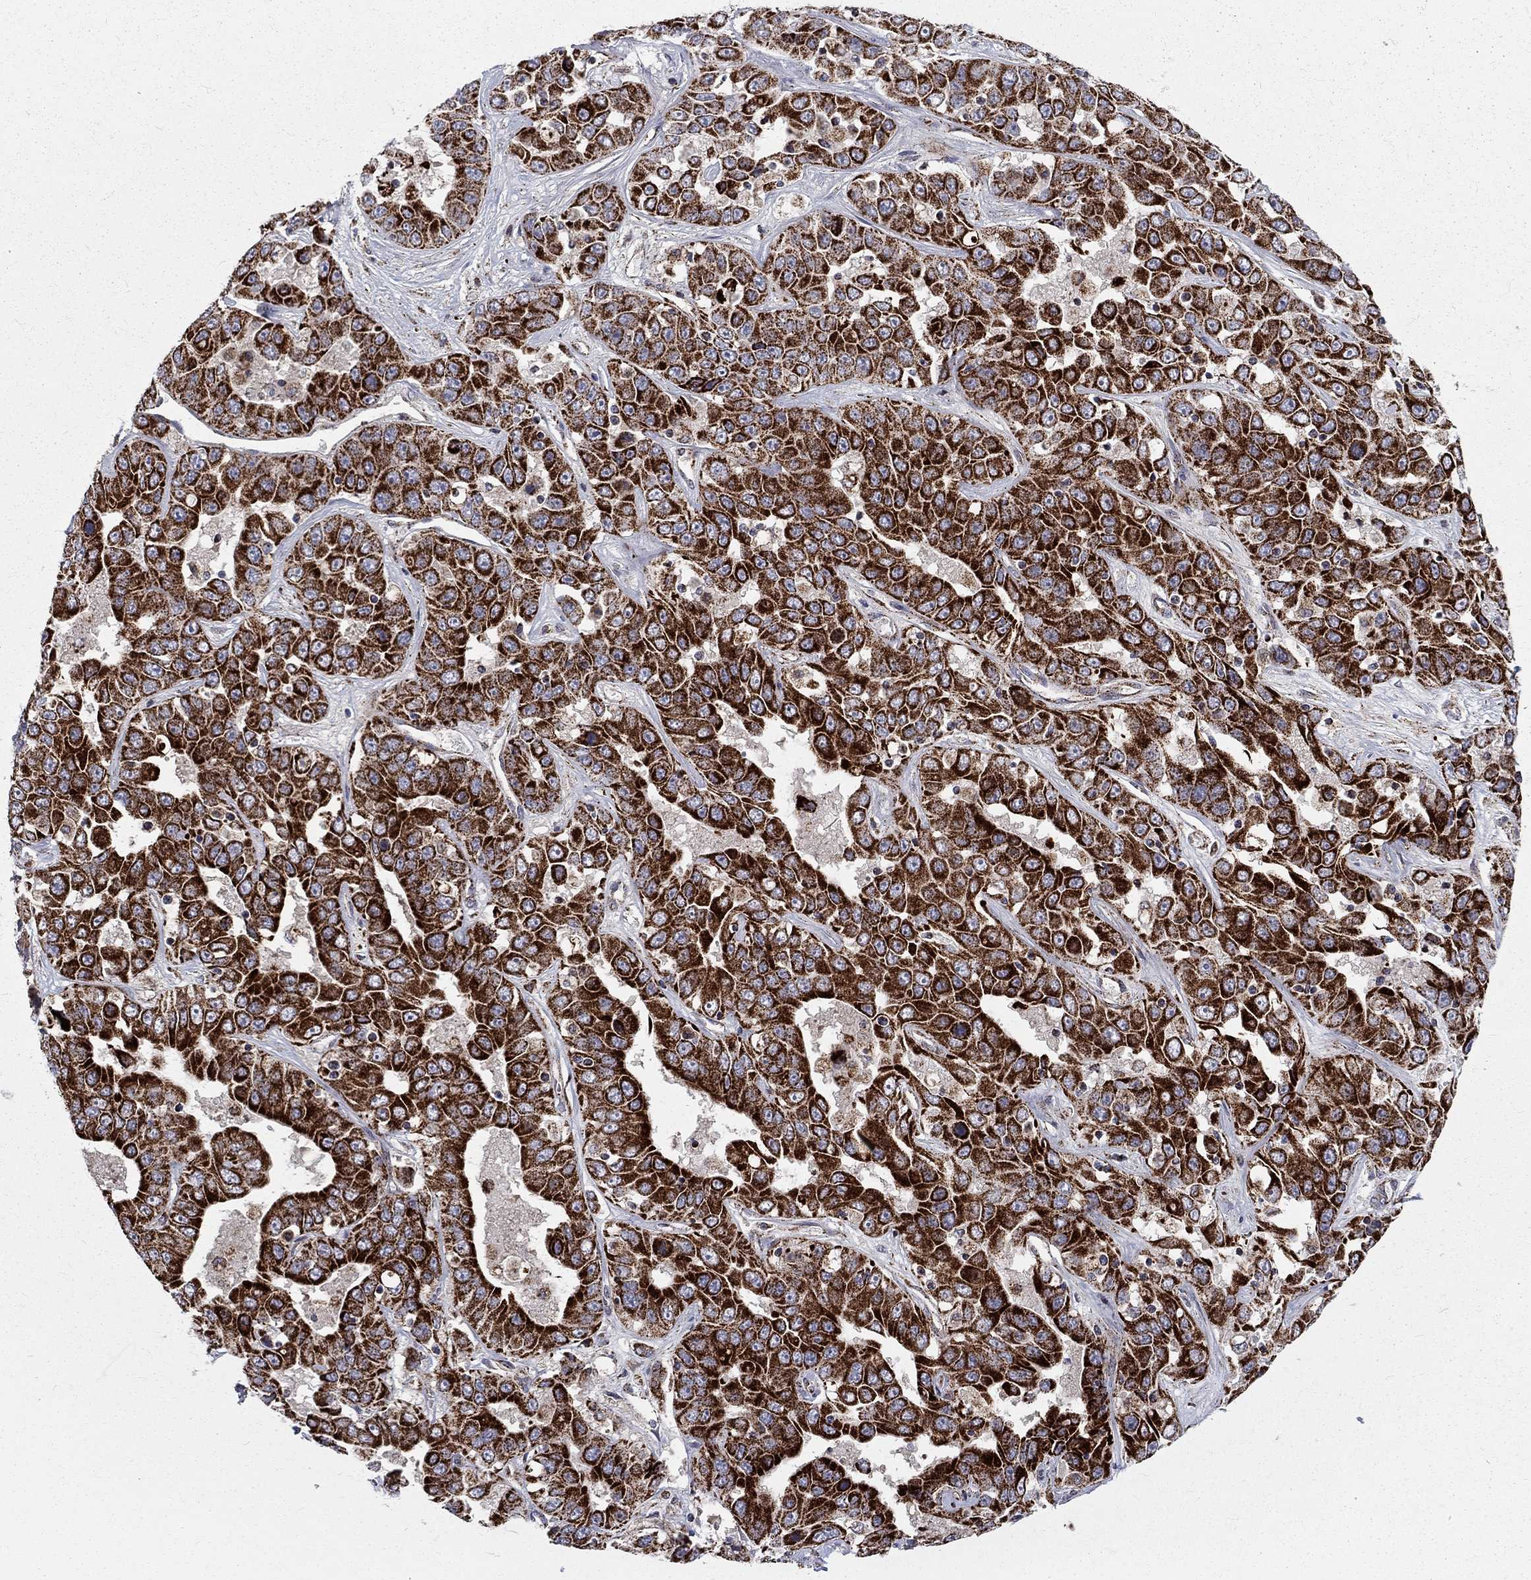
{"staining": {"intensity": "strong", "quantity": ">75%", "location": "cytoplasmic/membranous"}, "tissue": "liver cancer", "cell_type": "Tumor cells", "image_type": "cancer", "snomed": [{"axis": "morphology", "description": "Cholangiocarcinoma"}, {"axis": "topography", "description": "Liver"}], "caption": "Cholangiocarcinoma (liver) stained with a brown dye reveals strong cytoplasmic/membranous positive expression in about >75% of tumor cells.", "gene": "ALDH1B1", "patient": {"sex": "female", "age": 52}}